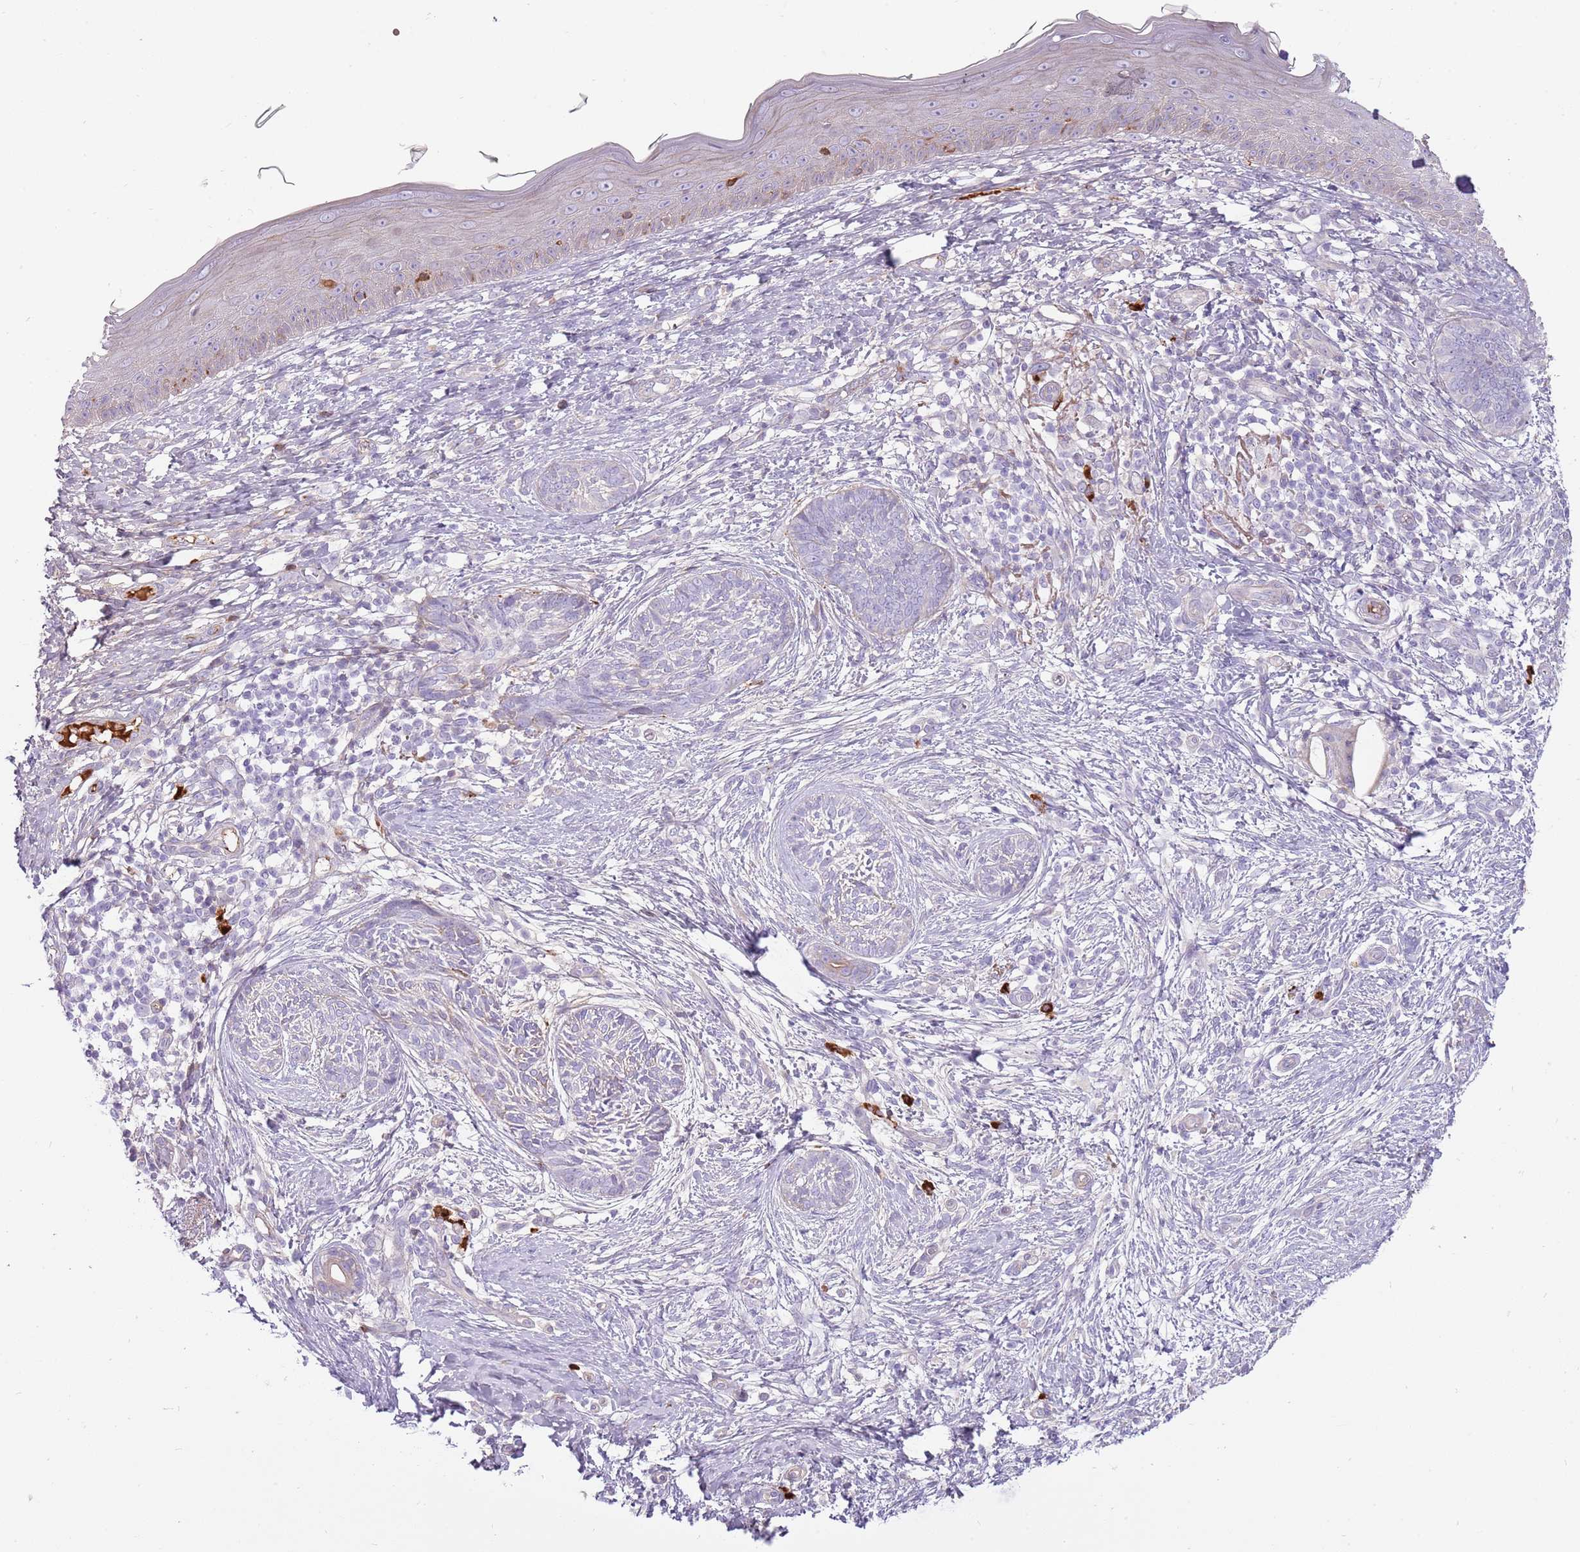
{"staining": {"intensity": "negative", "quantity": "none", "location": "none"}, "tissue": "skin cancer", "cell_type": "Tumor cells", "image_type": "cancer", "snomed": [{"axis": "morphology", "description": "Basal cell carcinoma"}, {"axis": "topography", "description": "Skin"}], "caption": "An image of skin cancer (basal cell carcinoma) stained for a protein exhibits no brown staining in tumor cells.", "gene": "MCUB", "patient": {"sex": "male", "age": 73}}